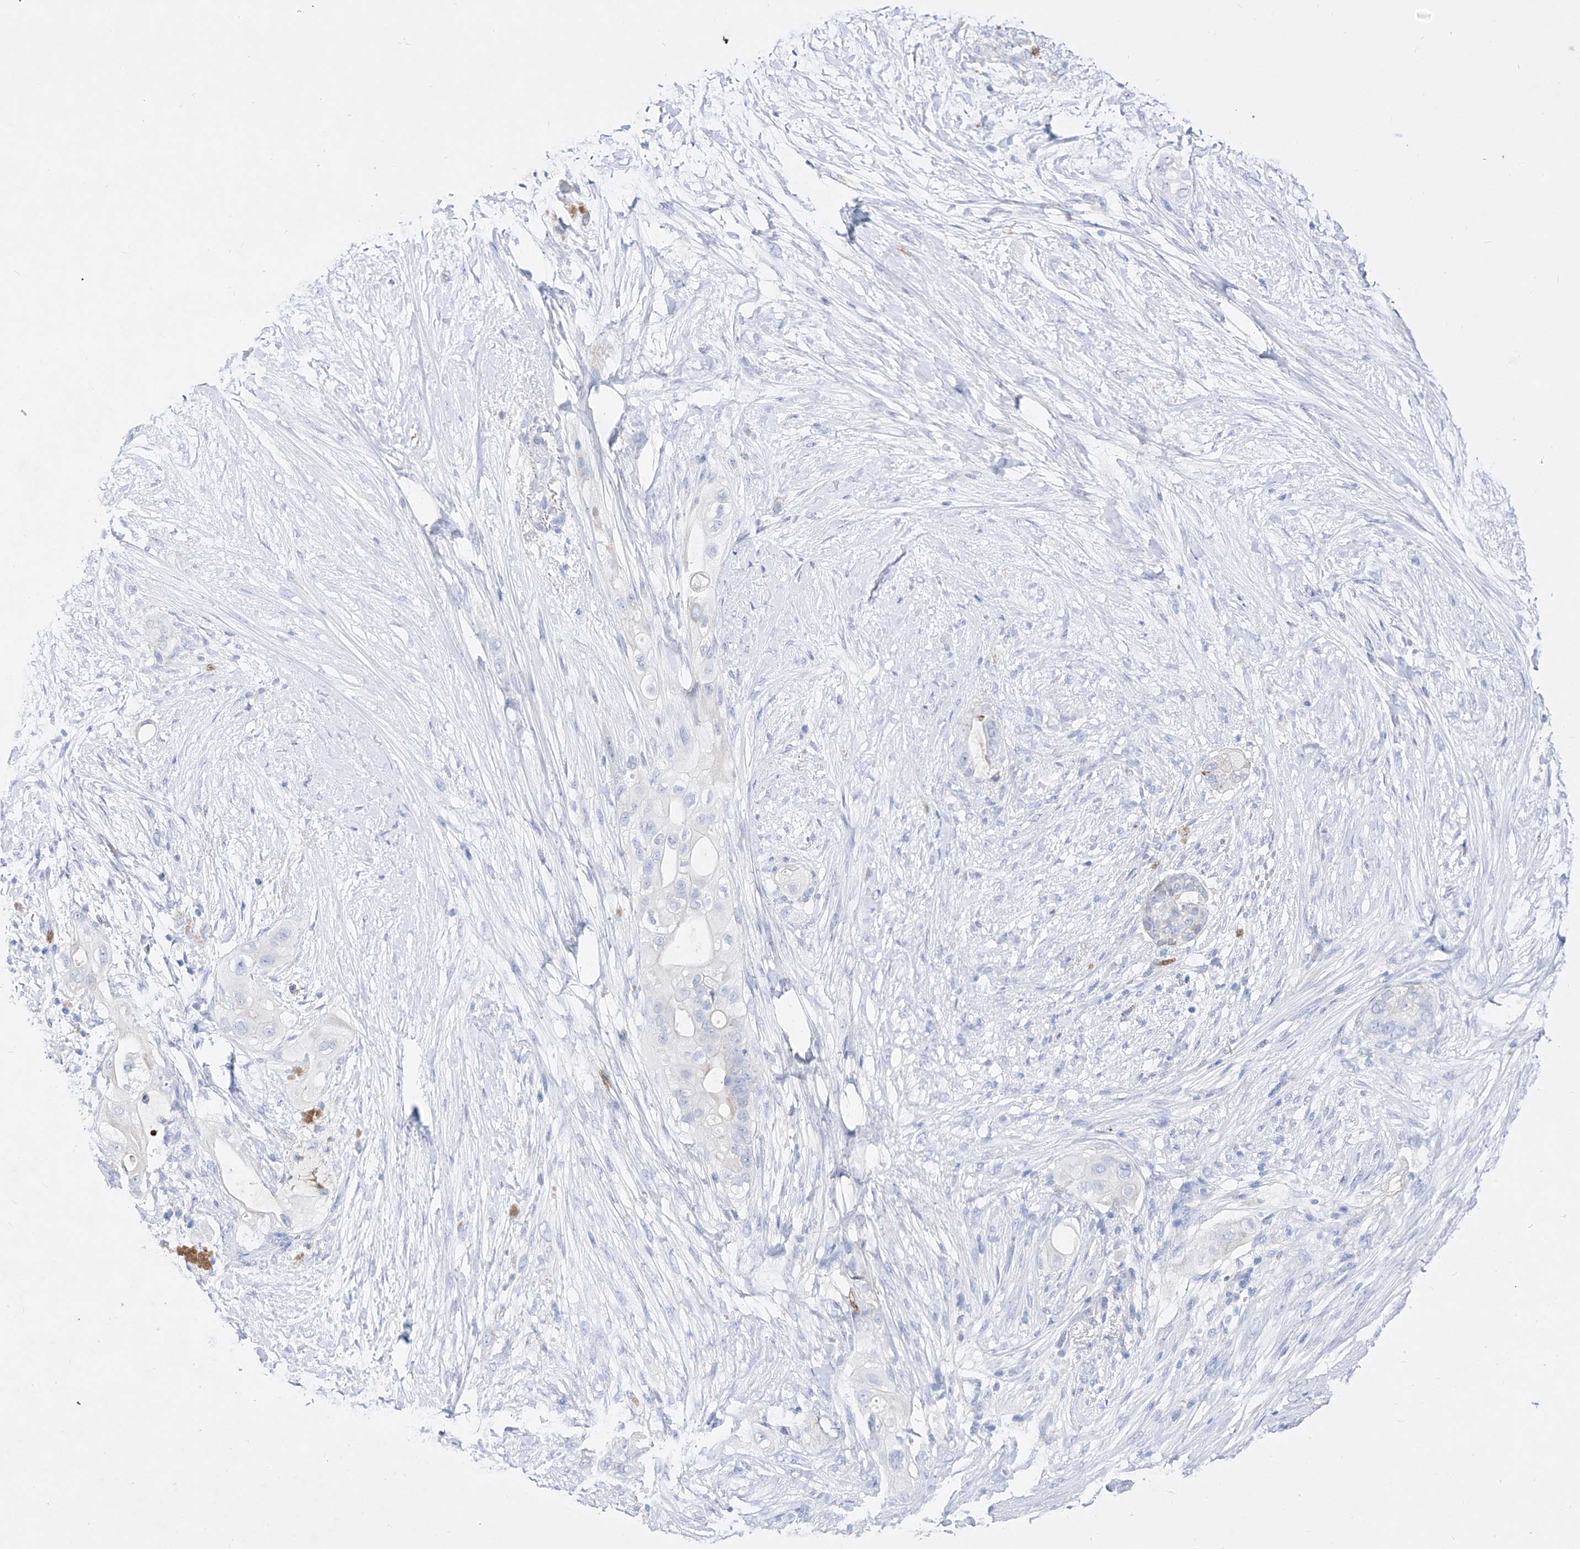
{"staining": {"intensity": "negative", "quantity": "none", "location": "none"}, "tissue": "pancreatic cancer", "cell_type": "Tumor cells", "image_type": "cancer", "snomed": [{"axis": "morphology", "description": "Adenocarcinoma, NOS"}, {"axis": "topography", "description": "Pancreas"}], "caption": "Tumor cells are negative for brown protein staining in adenocarcinoma (pancreatic).", "gene": "TM7SF2", "patient": {"sex": "male", "age": 53}}